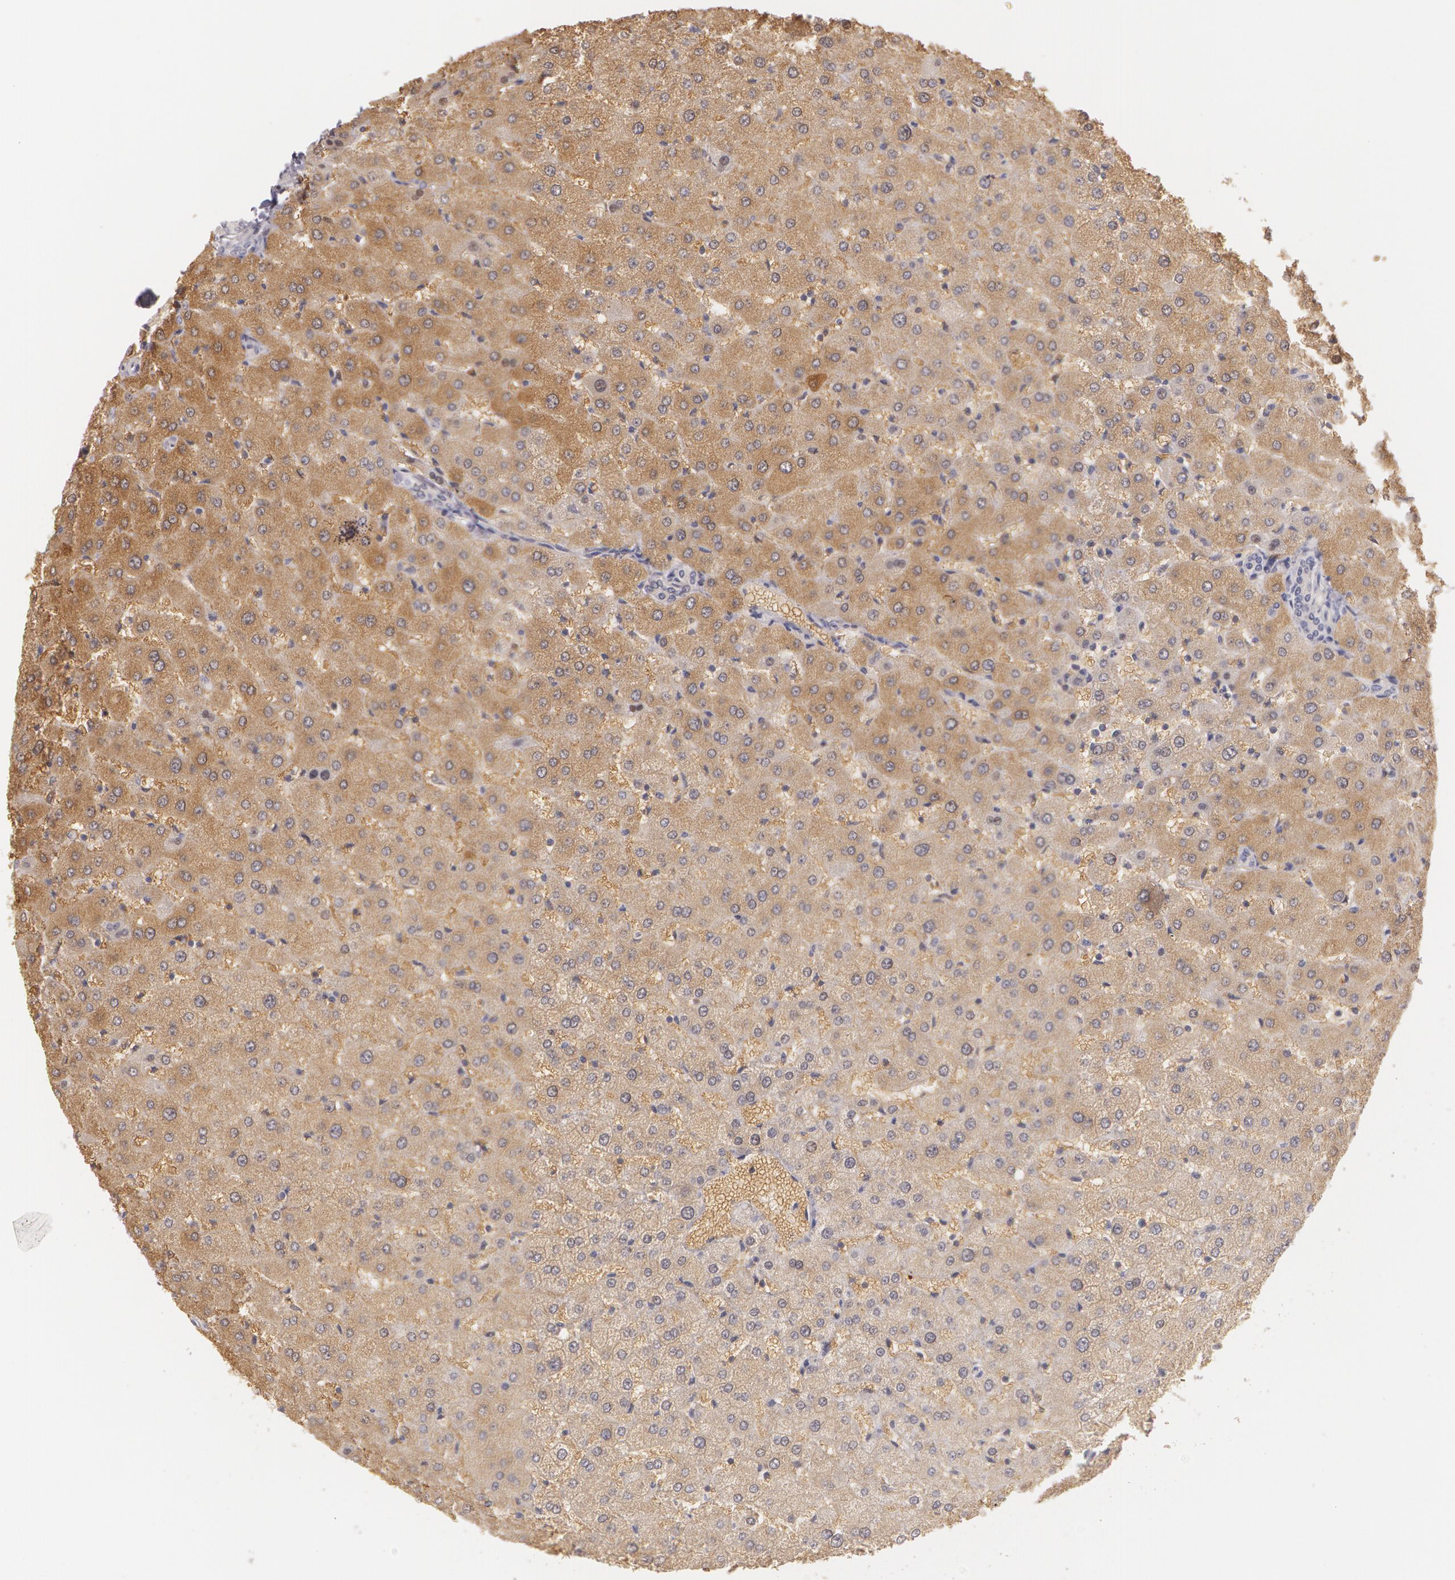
{"staining": {"intensity": "weak", "quantity": "<25%", "location": "cytoplasmic/membranous"}, "tissue": "liver", "cell_type": "Cholangiocytes", "image_type": "normal", "snomed": [{"axis": "morphology", "description": "Normal tissue, NOS"}, {"axis": "morphology", "description": "Fibrosis, NOS"}, {"axis": "topography", "description": "Liver"}], "caption": "High power microscopy photomicrograph of an immunohistochemistry image of unremarkable liver, revealing no significant staining in cholangiocytes.", "gene": "LBP", "patient": {"sex": "female", "age": 29}}